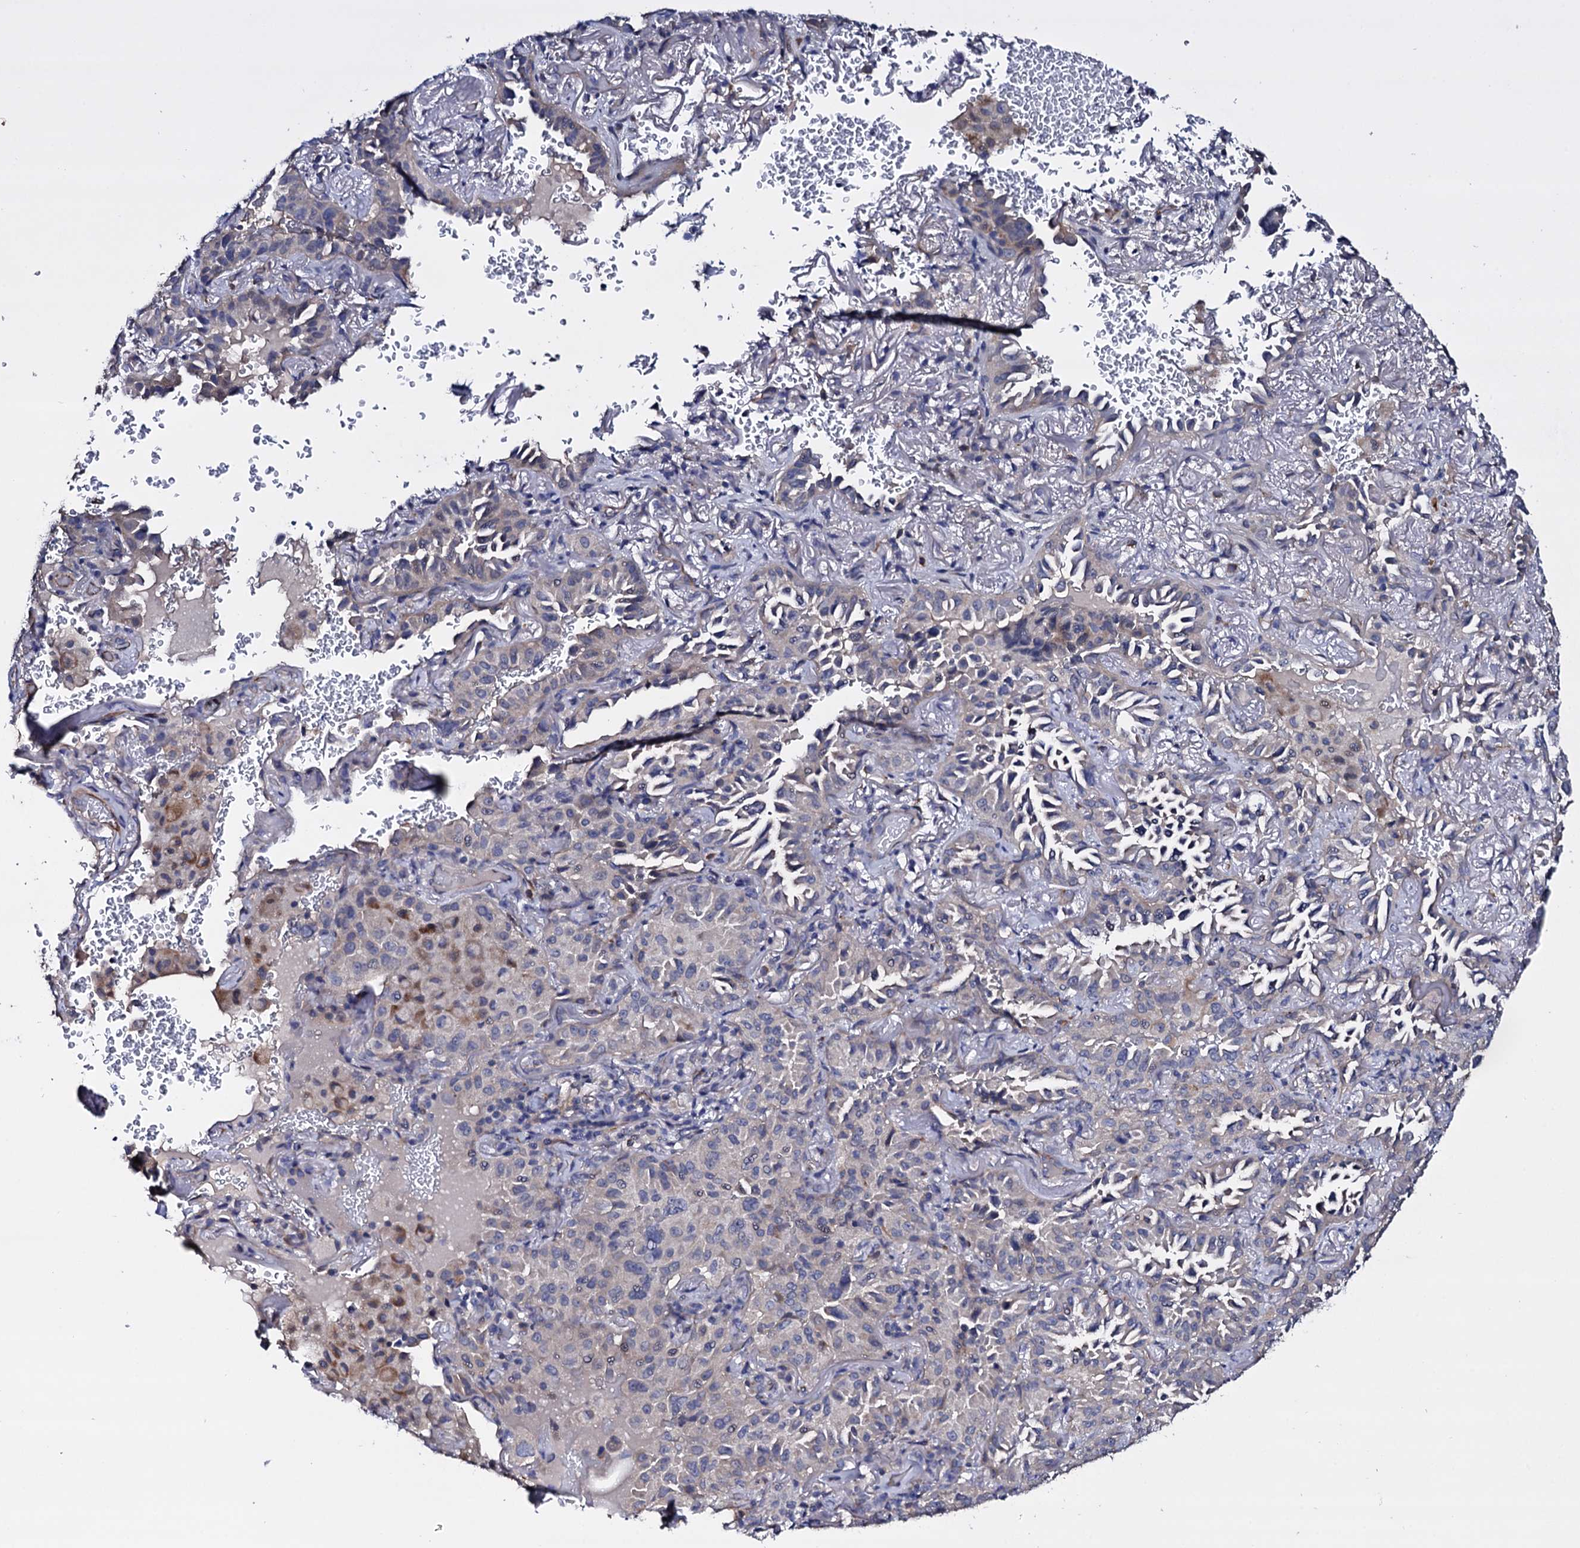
{"staining": {"intensity": "negative", "quantity": "none", "location": "none"}, "tissue": "lung cancer", "cell_type": "Tumor cells", "image_type": "cancer", "snomed": [{"axis": "morphology", "description": "Adenocarcinoma, NOS"}, {"axis": "topography", "description": "Lung"}], "caption": "Photomicrograph shows no significant protein staining in tumor cells of lung adenocarcinoma.", "gene": "BCL2L14", "patient": {"sex": "female", "age": 69}}